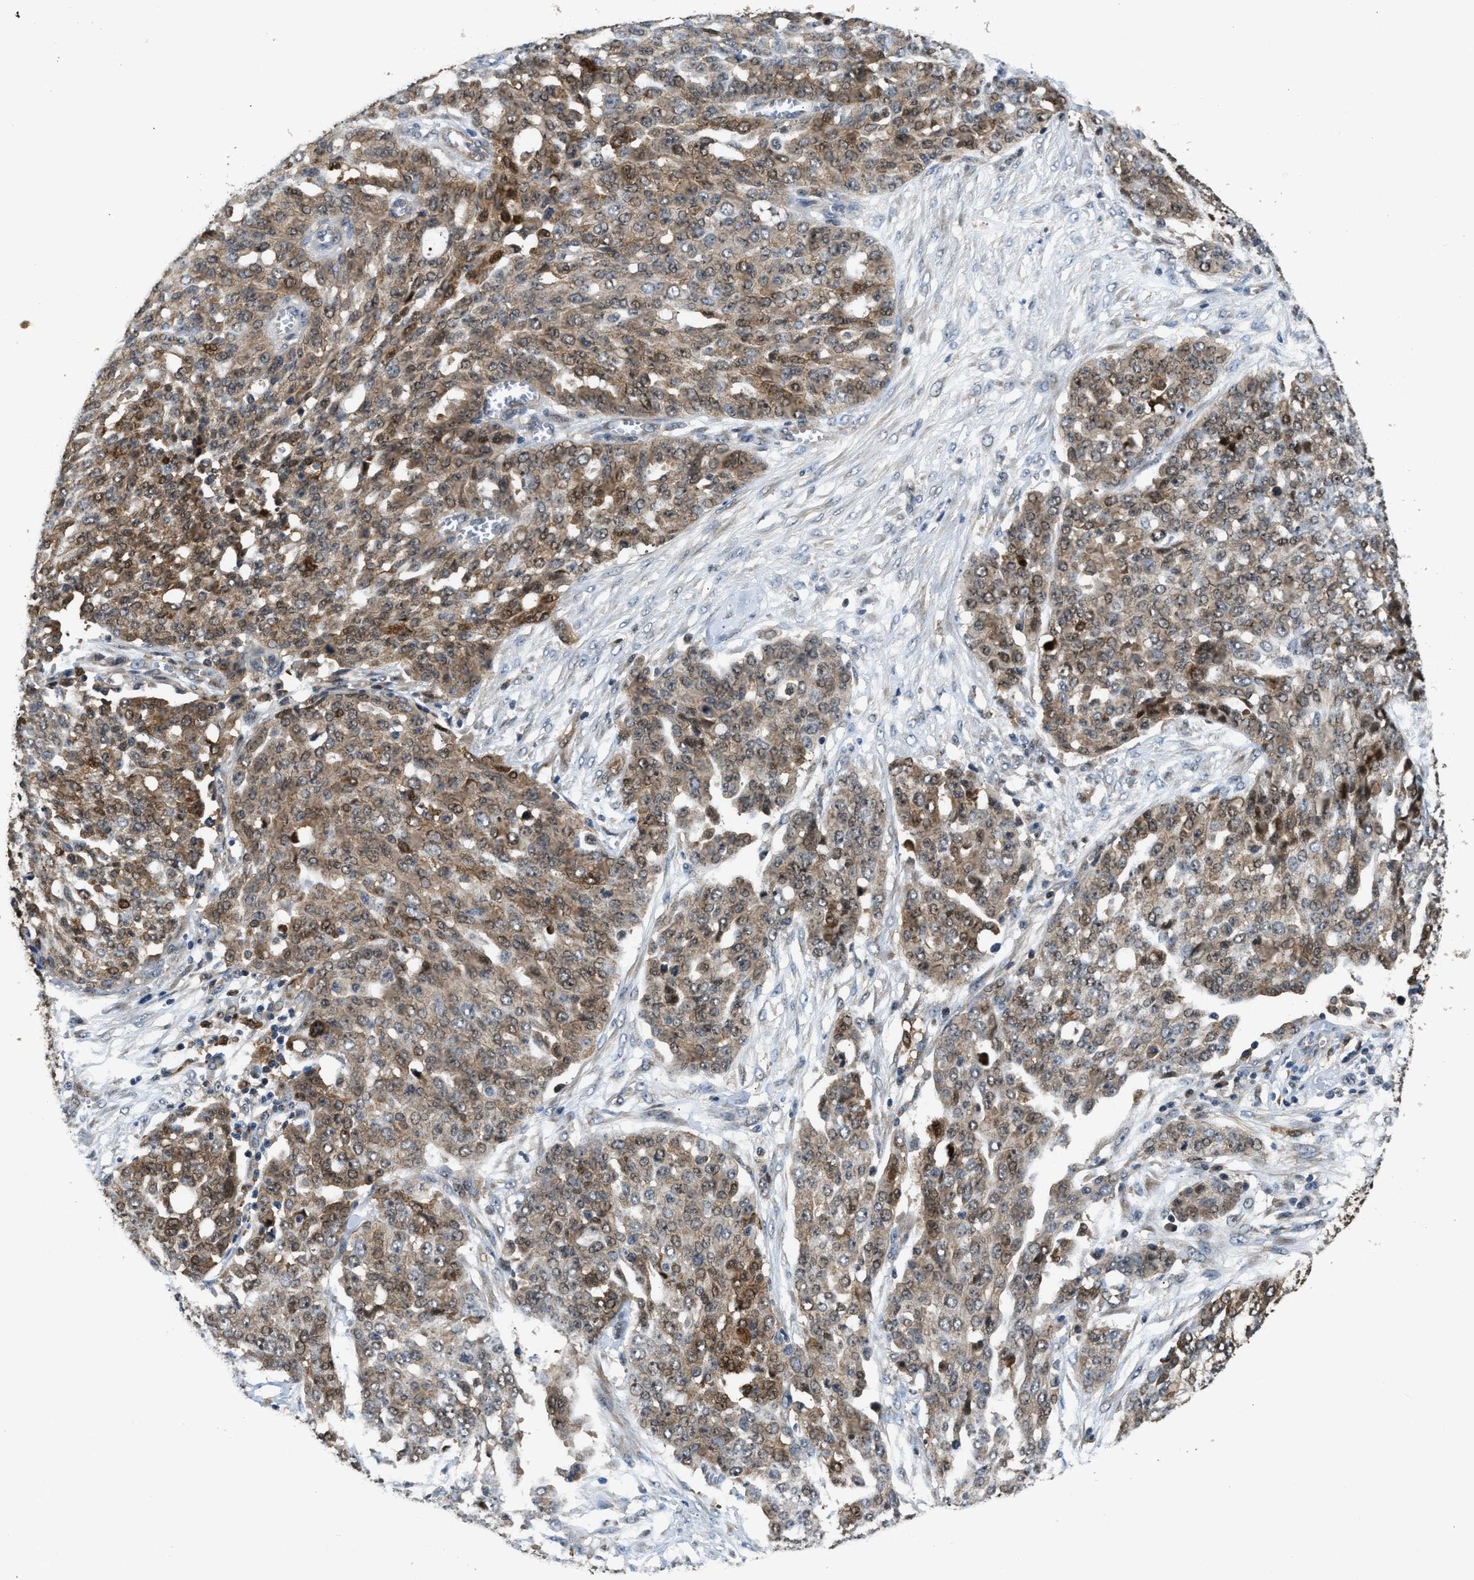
{"staining": {"intensity": "moderate", "quantity": ">75%", "location": "cytoplasmic/membranous"}, "tissue": "ovarian cancer", "cell_type": "Tumor cells", "image_type": "cancer", "snomed": [{"axis": "morphology", "description": "Cystadenocarcinoma, serous, NOS"}, {"axis": "topography", "description": "Soft tissue"}, {"axis": "topography", "description": "Ovary"}], "caption": "Immunohistochemistry (IHC) of human ovarian serous cystadenocarcinoma demonstrates medium levels of moderate cytoplasmic/membranous staining in about >75% of tumor cells. The protein is shown in brown color, while the nuclei are stained blue.", "gene": "PPA1", "patient": {"sex": "female", "age": 57}}